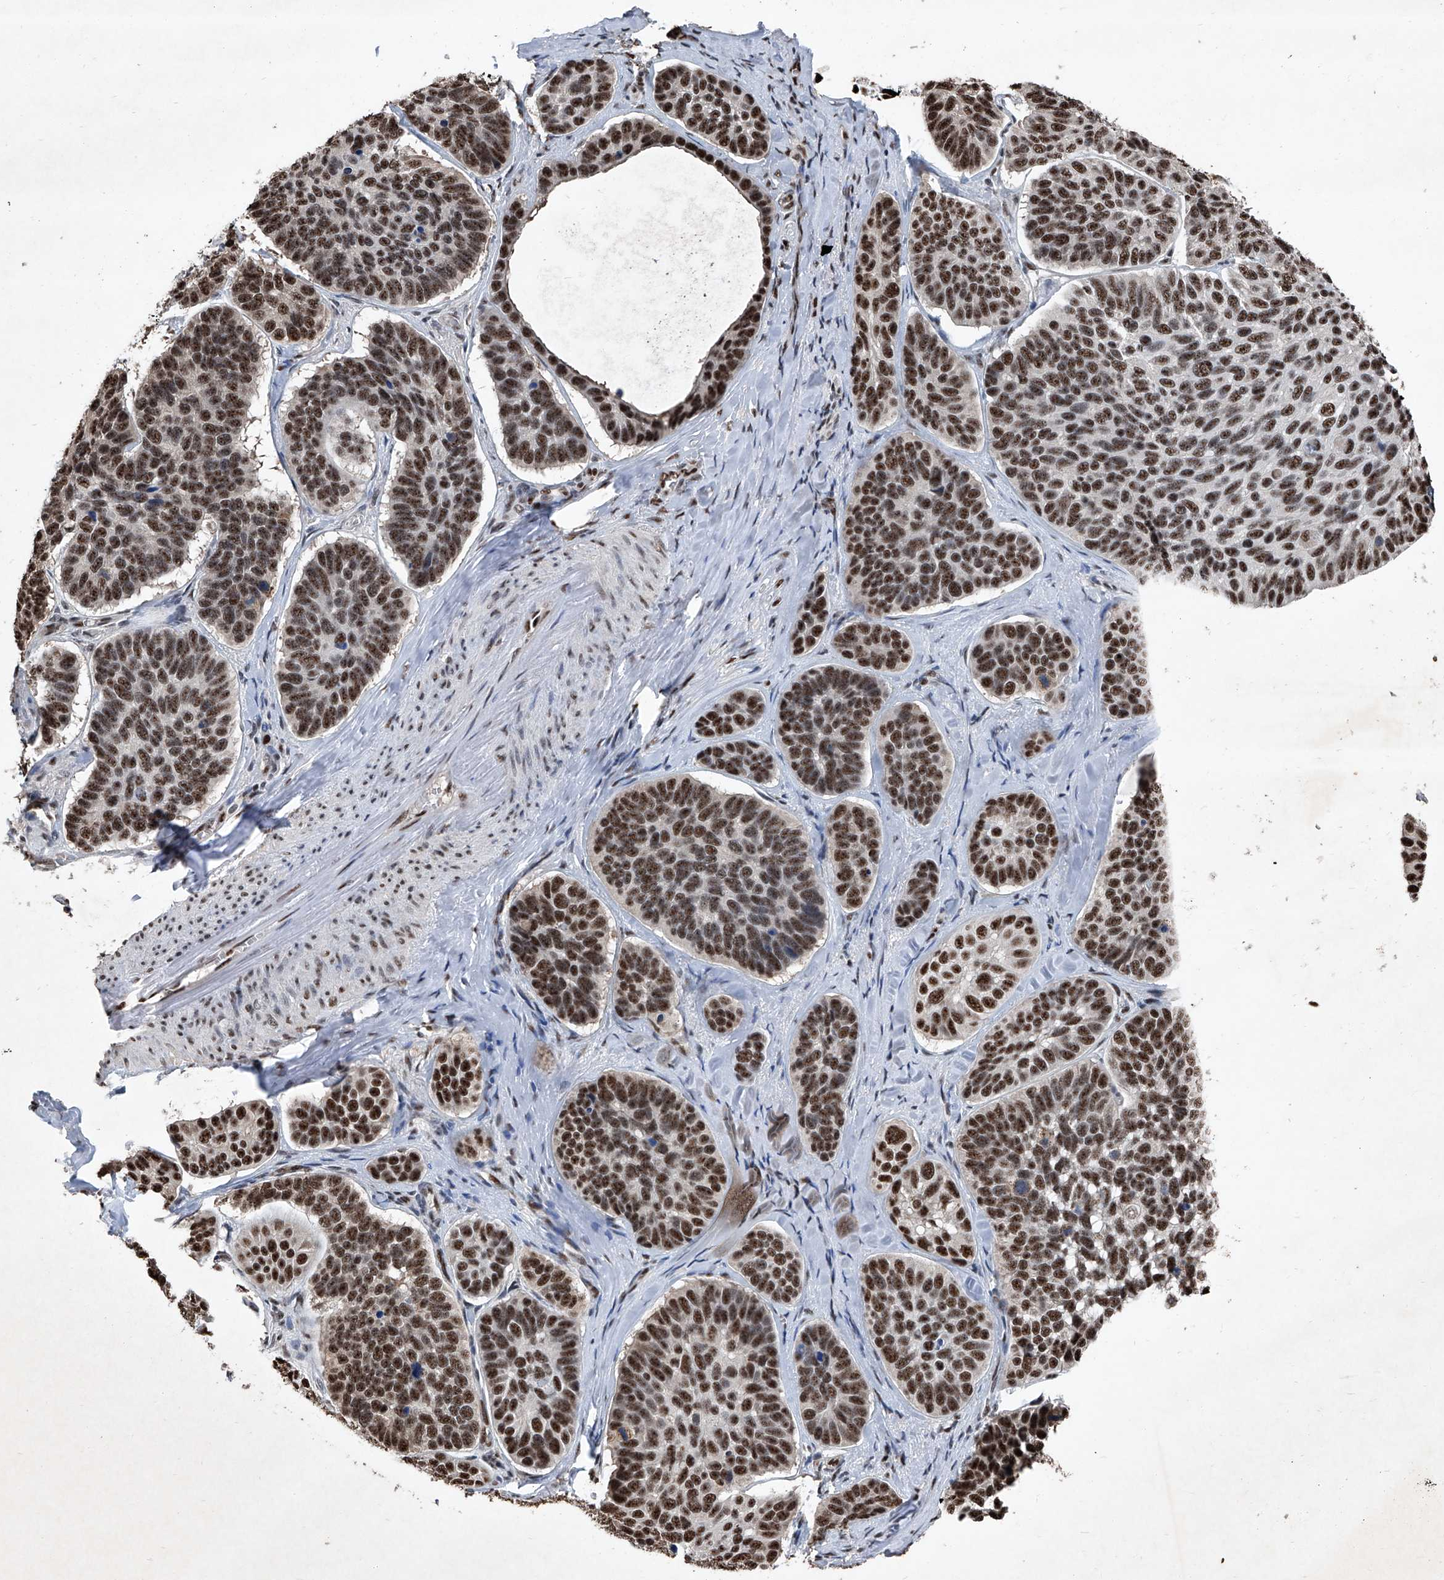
{"staining": {"intensity": "strong", "quantity": ">75%", "location": "nuclear"}, "tissue": "skin cancer", "cell_type": "Tumor cells", "image_type": "cancer", "snomed": [{"axis": "morphology", "description": "Basal cell carcinoma"}, {"axis": "topography", "description": "Skin"}], "caption": "Human basal cell carcinoma (skin) stained for a protein (brown) shows strong nuclear positive expression in about >75% of tumor cells.", "gene": "DDX39B", "patient": {"sex": "male", "age": 62}}